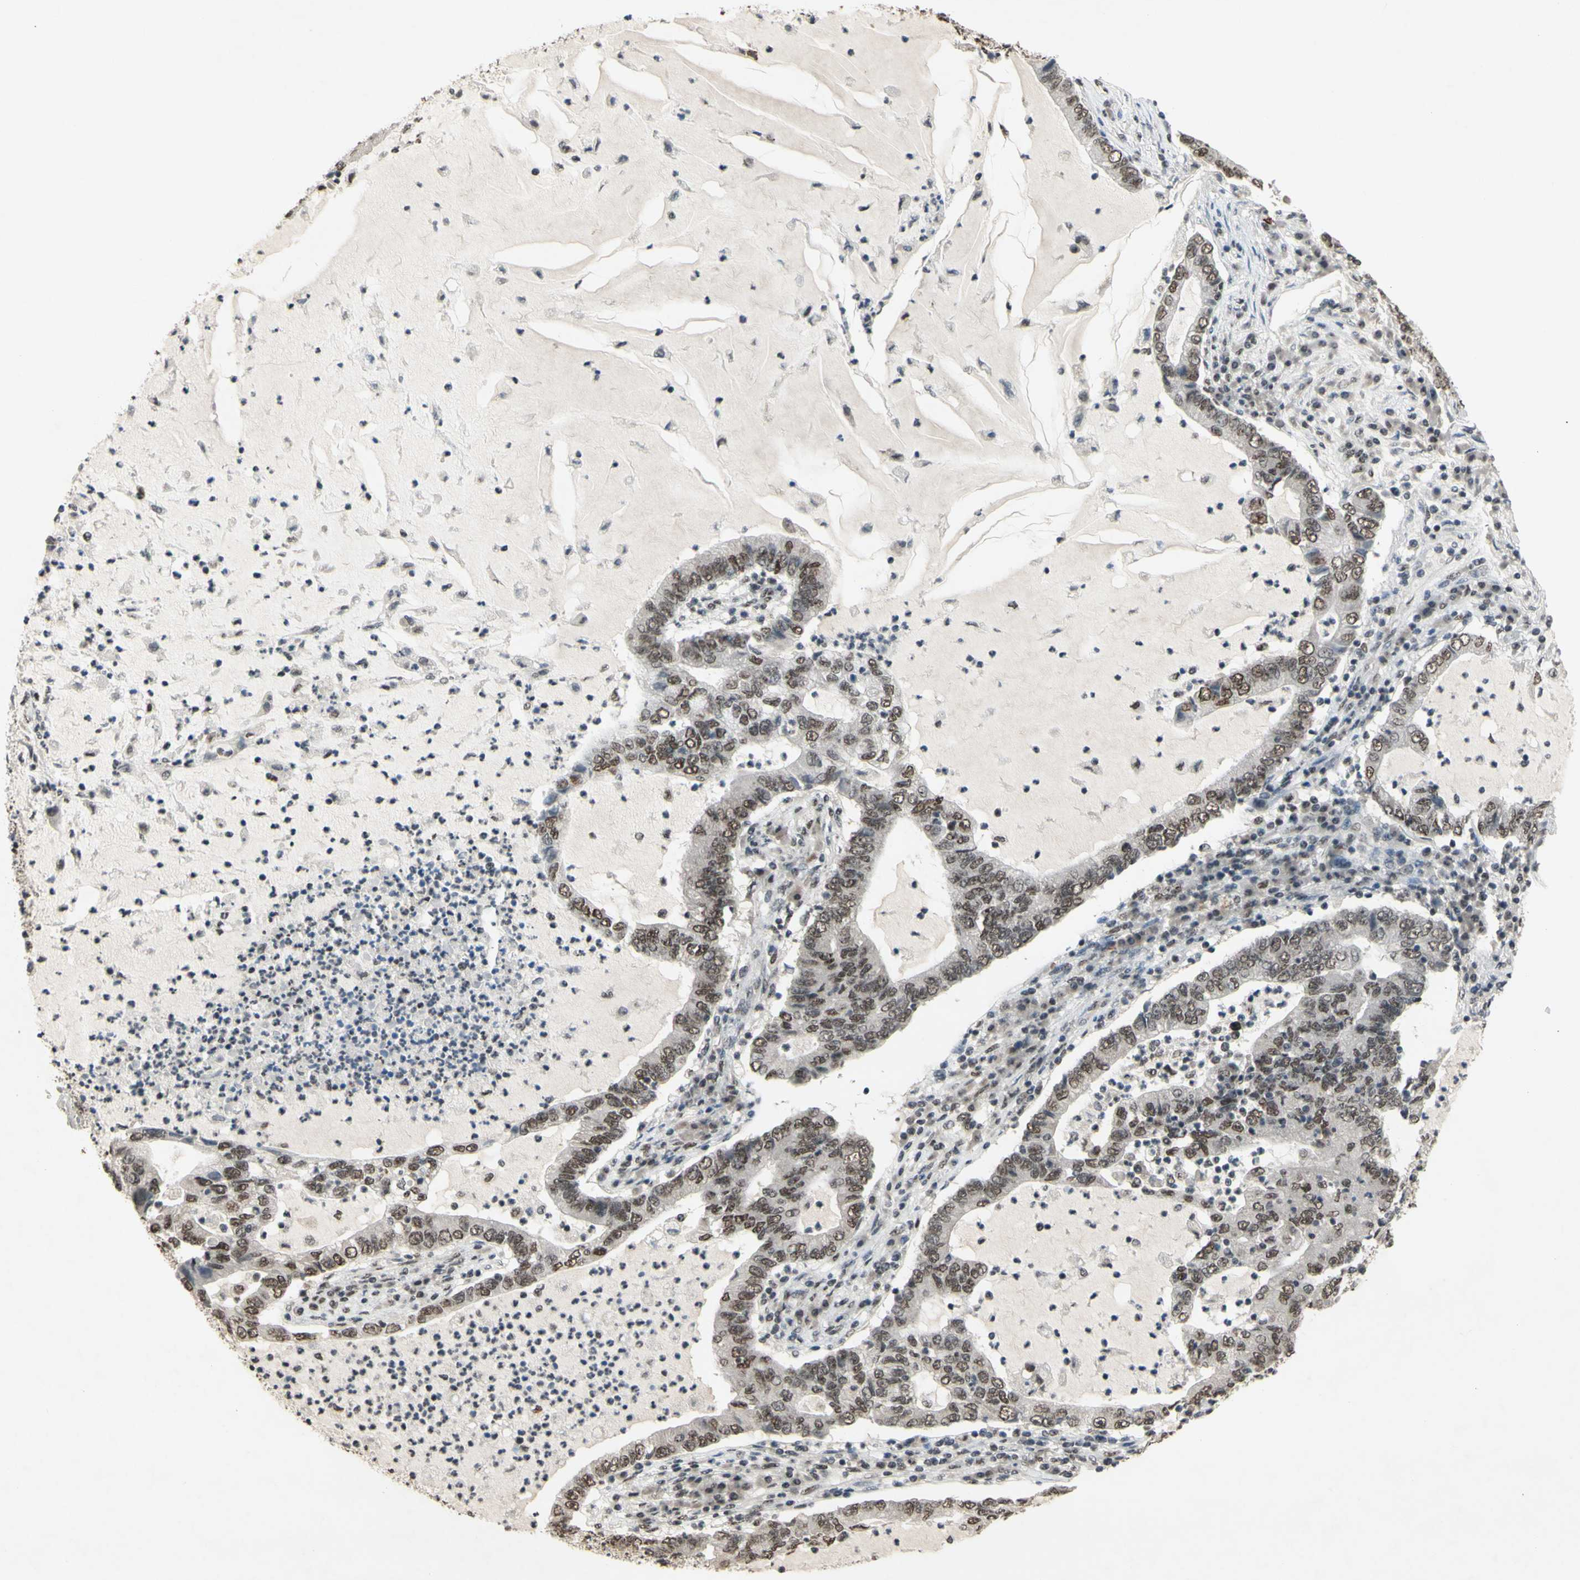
{"staining": {"intensity": "weak", "quantity": ">75%", "location": "nuclear"}, "tissue": "lung cancer", "cell_type": "Tumor cells", "image_type": "cancer", "snomed": [{"axis": "morphology", "description": "Adenocarcinoma, NOS"}, {"axis": "topography", "description": "Lung"}], "caption": "A photomicrograph showing weak nuclear positivity in approximately >75% of tumor cells in lung adenocarcinoma, as visualized by brown immunohistochemical staining.", "gene": "SFPQ", "patient": {"sex": "female", "age": 51}}